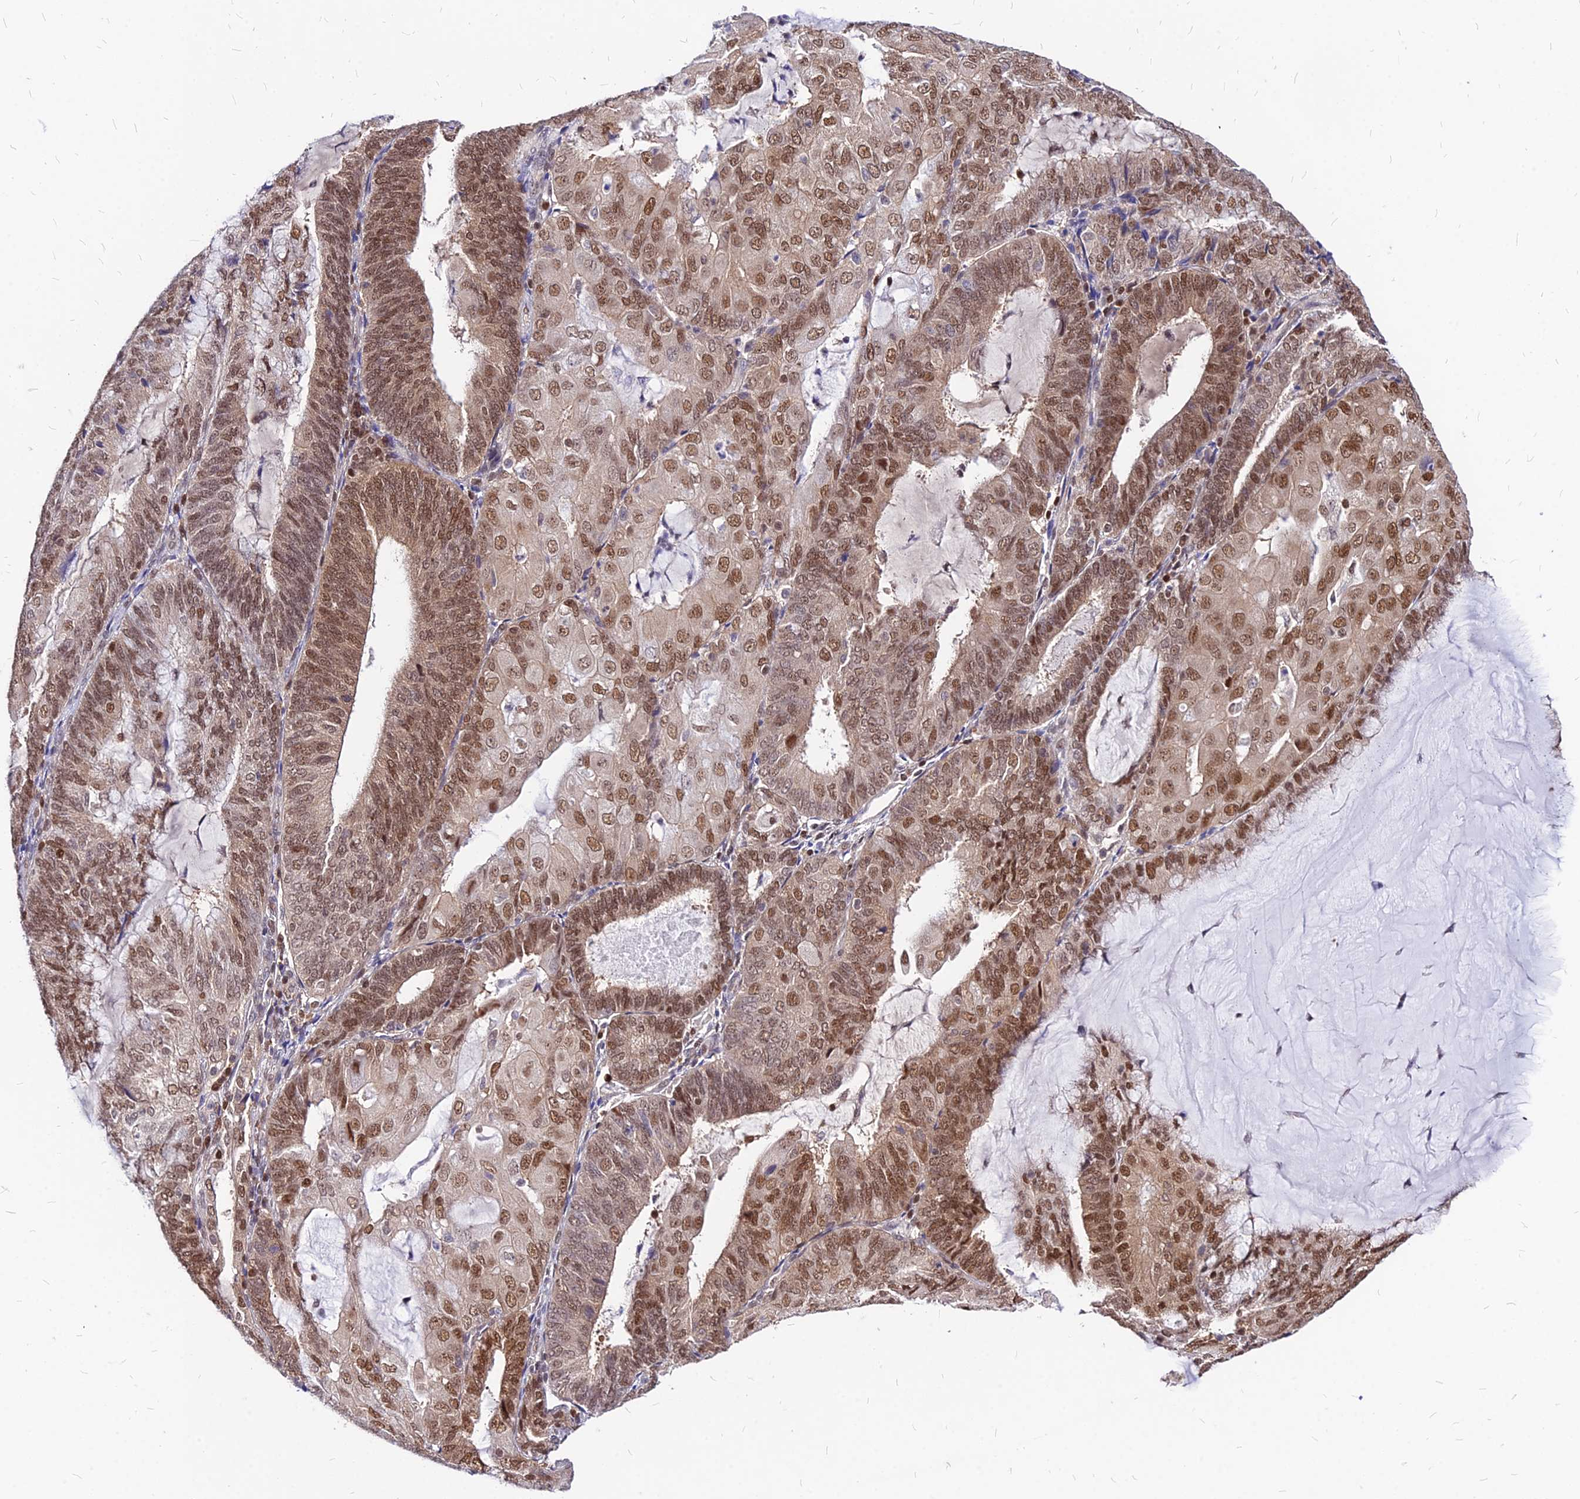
{"staining": {"intensity": "moderate", "quantity": ">75%", "location": "nuclear"}, "tissue": "endometrial cancer", "cell_type": "Tumor cells", "image_type": "cancer", "snomed": [{"axis": "morphology", "description": "Adenocarcinoma, NOS"}, {"axis": "topography", "description": "Endometrium"}], "caption": "Protein staining exhibits moderate nuclear expression in approximately >75% of tumor cells in endometrial adenocarcinoma.", "gene": "PAXX", "patient": {"sex": "female", "age": 81}}